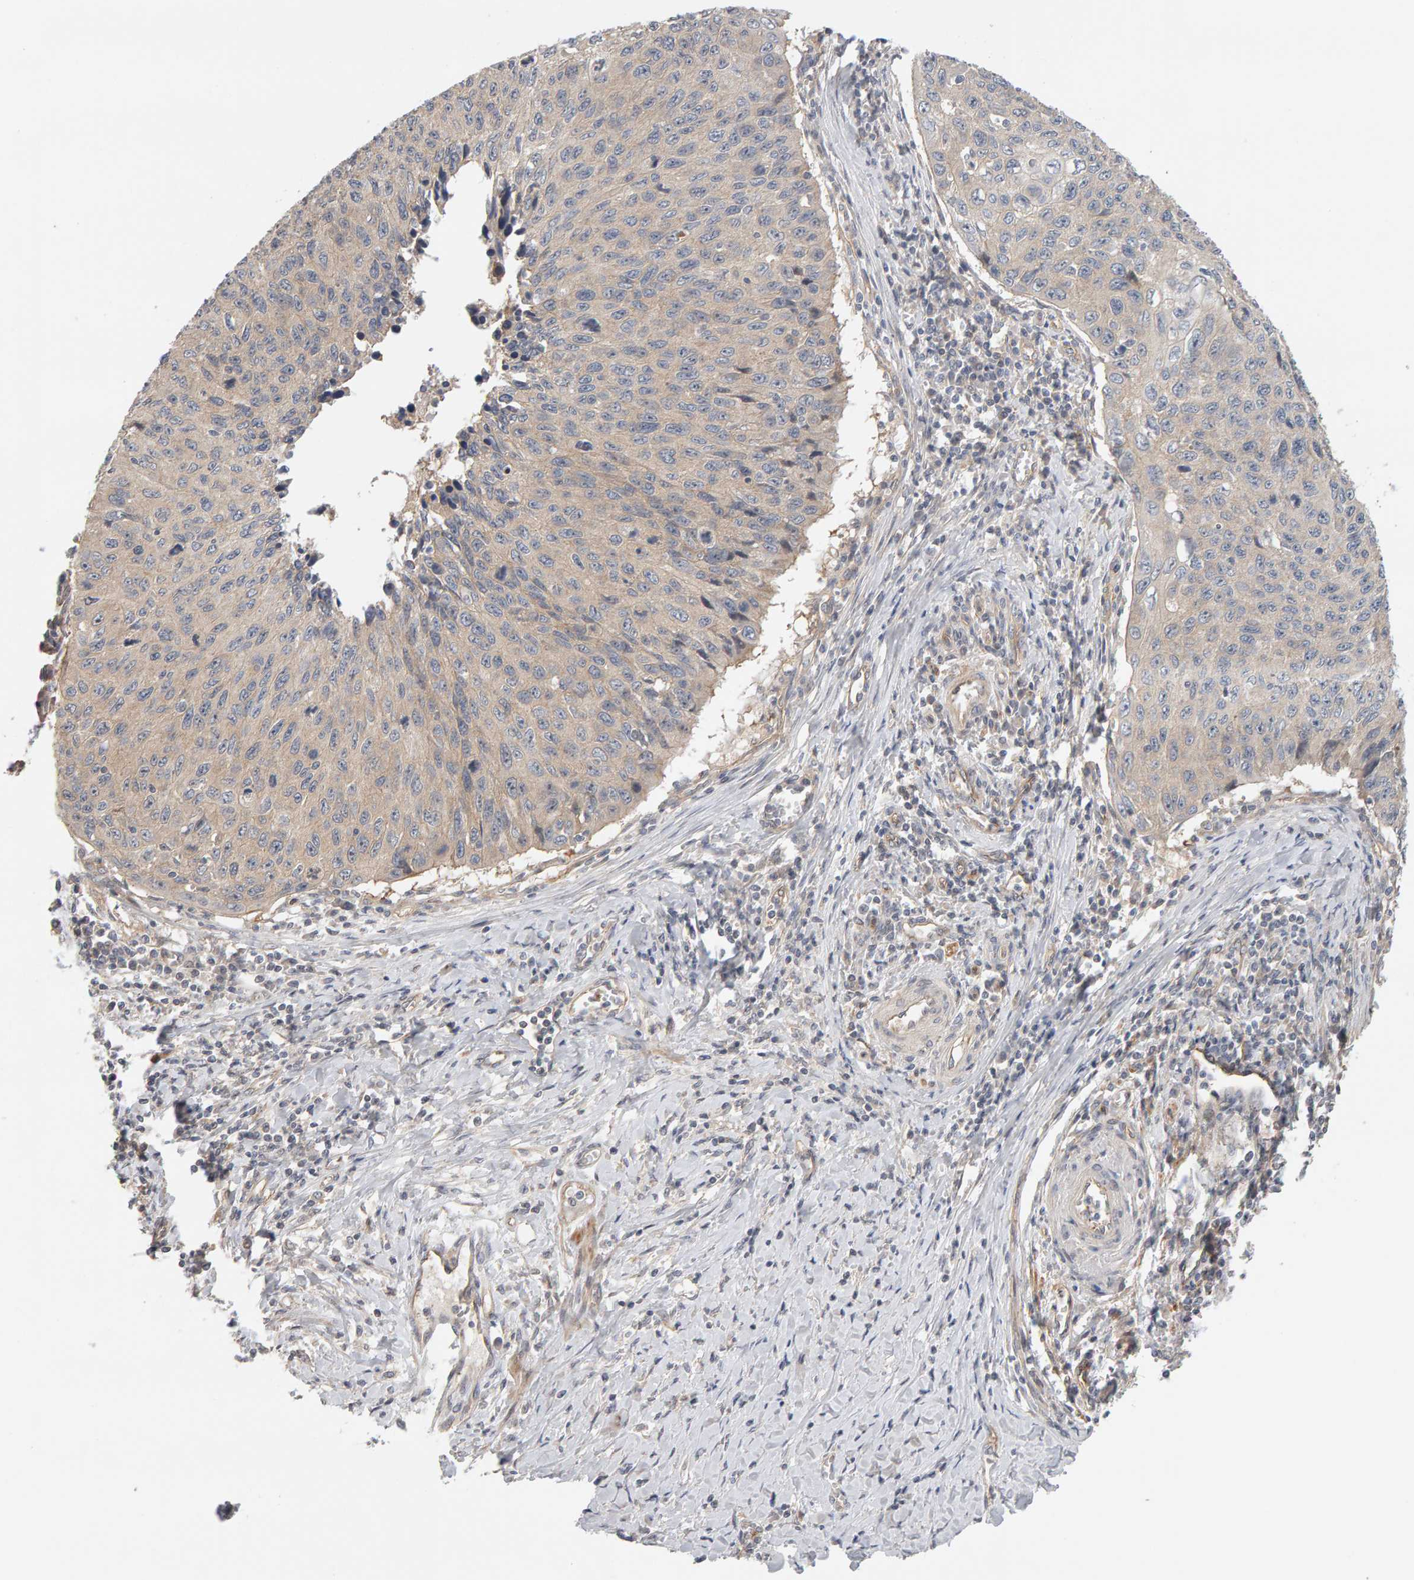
{"staining": {"intensity": "weak", "quantity": ">75%", "location": "cytoplasmic/membranous"}, "tissue": "cervical cancer", "cell_type": "Tumor cells", "image_type": "cancer", "snomed": [{"axis": "morphology", "description": "Squamous cell carcinoma, NOS"}, {"axis": "topography", "description": "Cervix"}], "caption": "Immunohistochemistry of human cervical cancer reveals low levels of weak cytoplasmic/membranous positivity in about >75% of tumor cells.", "gene": "PPP1R16A", "patient": {"sex": "female", "age": 53}}